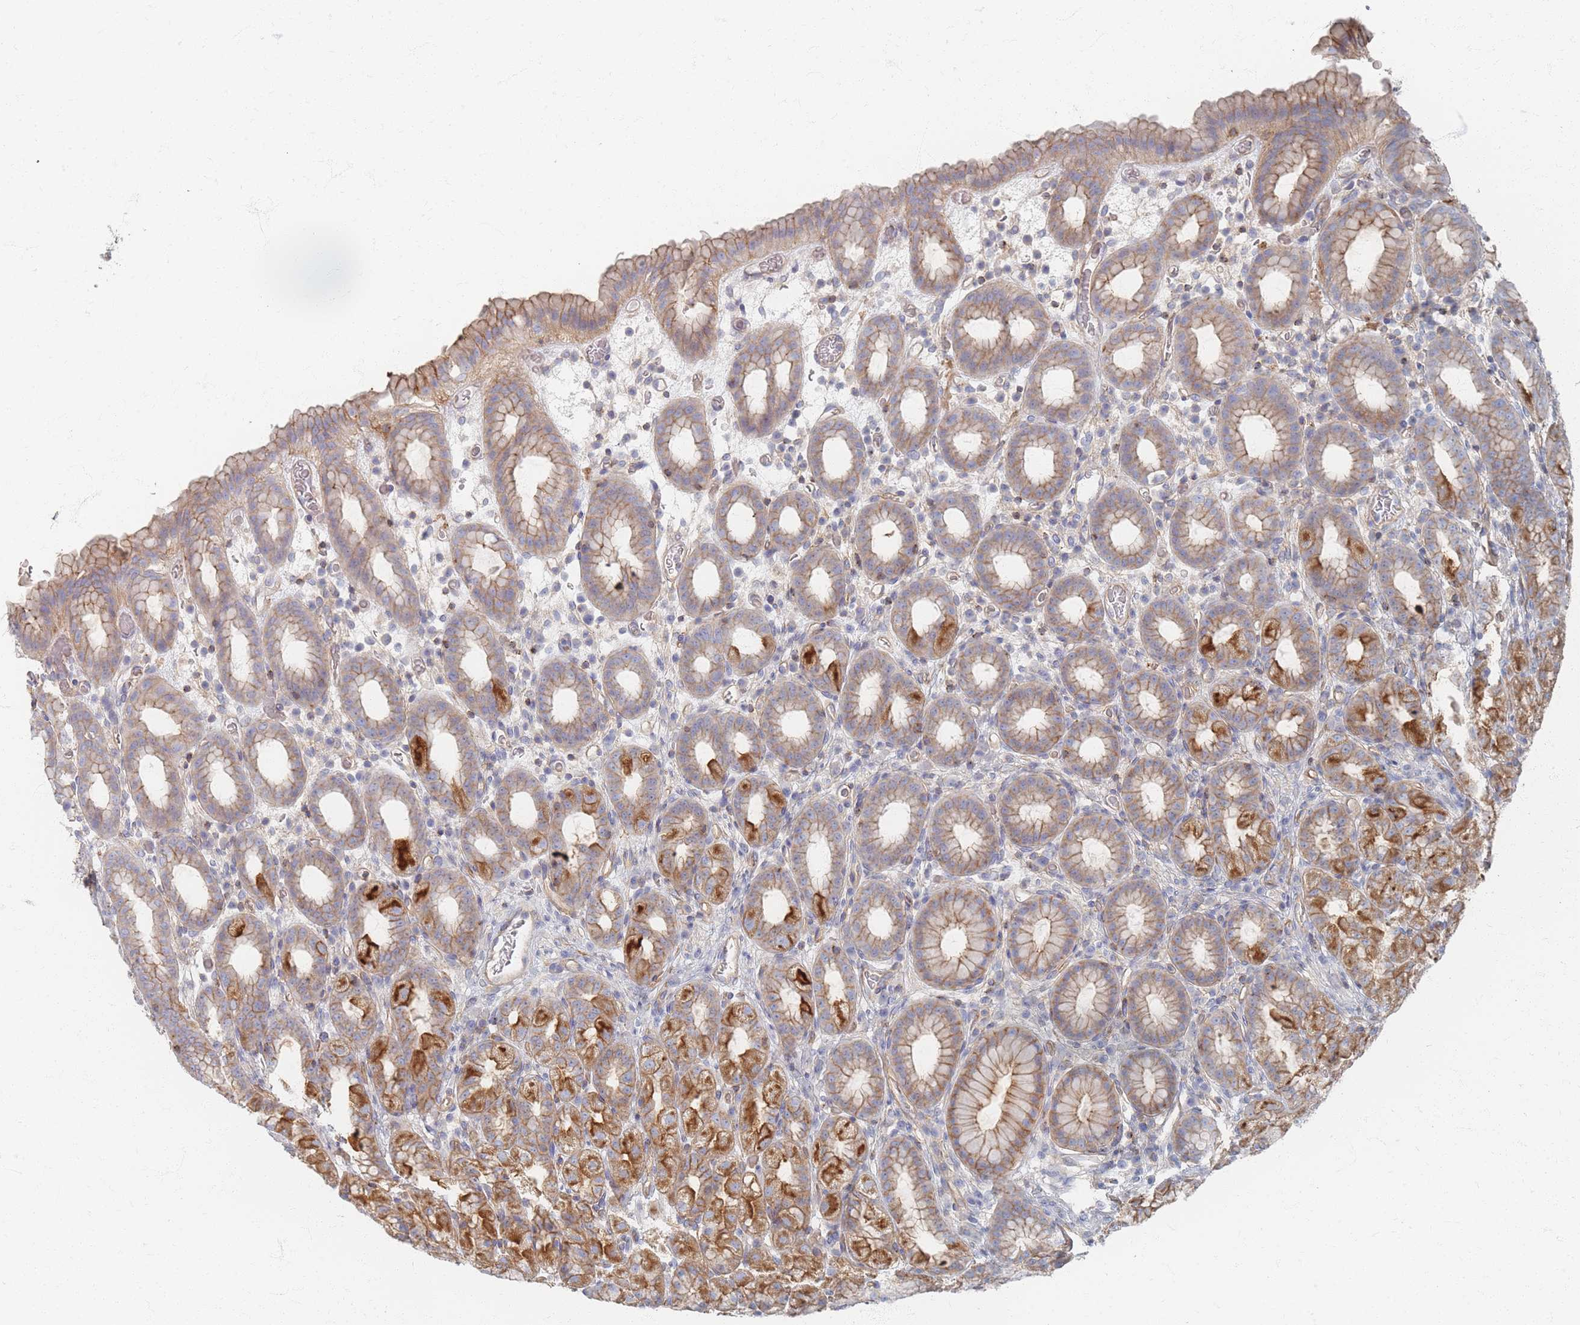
{"staining": {"intensity": "moderate", "quantity": ">75%", "location": "cytoplasmic/membranous"}, "tissue": "stomach", "cell_type": "Glandular cells", "image_type": "normal", "snomed": [{"axis": "morphology", "description": "Normal tissue, NOS"}, {"axis": "topography", "description": "Stomach, upper"}, {"axis": "topography", "description": "Stomach, lower"}, {"axis": "topography", "description": "Small intestine"}], "caption": "This micrograph displays benign stomach stained with IHC to label a protein in brown. The cytoplasmic/membranous of glandular cells show moderate positivity for the protein. Nuclei are counter-stained blue.", "gene": "GNB1", "patient": {"sex": "male", "age": 68}}